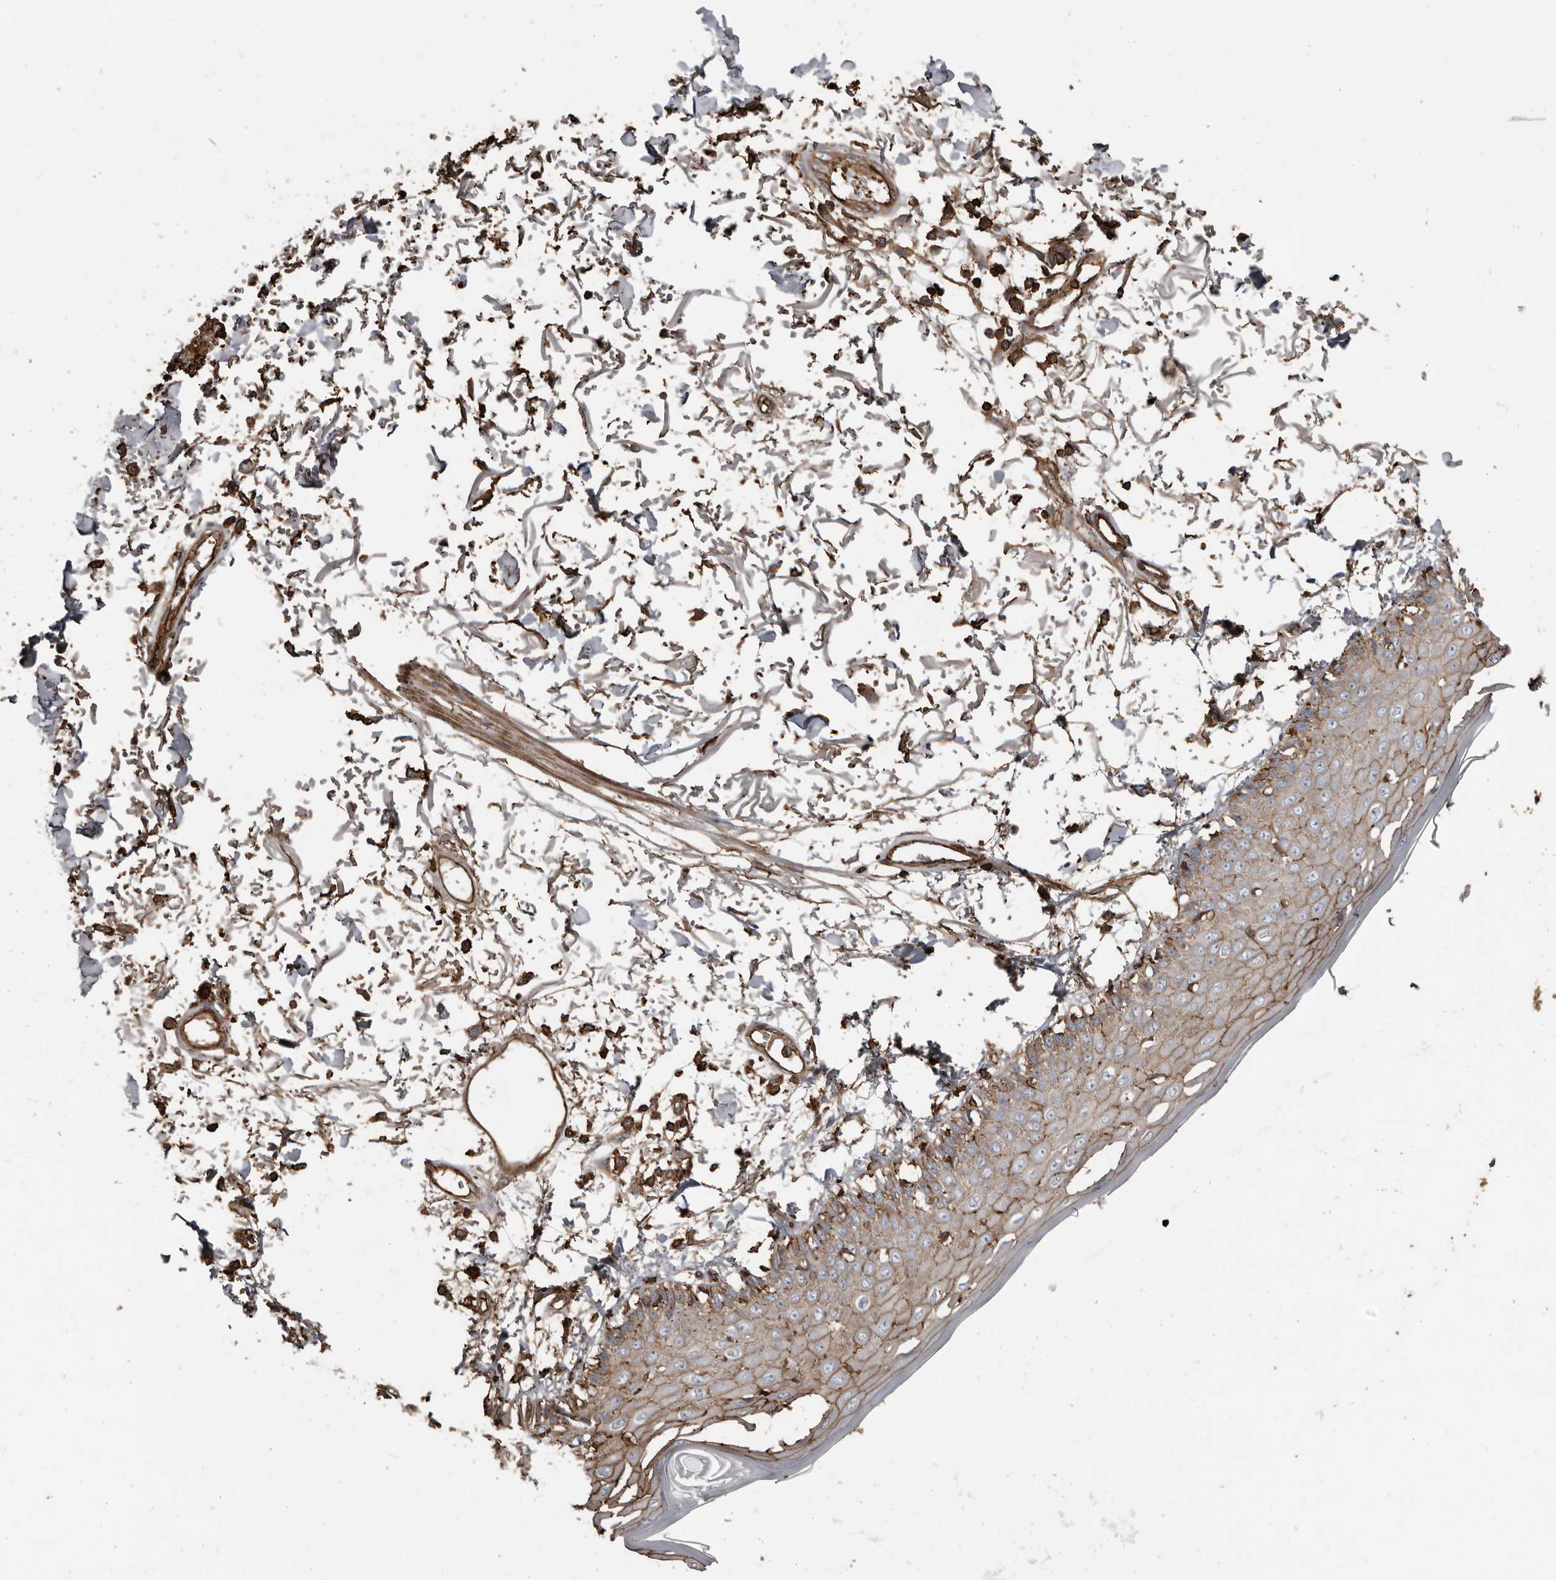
{"staining": {"intensity": "moderate", "quantity": ">75%", "location": "cytoplasmic/membranous"}, "tissue": "skin", "cell_type": "Fibroblasts", "image_type": "normal", "snomed": [{"axis": "morphology", "description": "Normal tissue, NOS"}, {"axis": "morphology", "description": "Squamous cell carcinoma, NOS"}, {"axis": "topography", "description": "Skin"}, {"axis": "topography", "description": "Peripheral nerve tissue"}], "caption": "Immunohistochemistry (IHC) of benign human skin demonstrates medium levels of moderate cytoplasmic/membranous positivity in about >75% of fibroblasts. The staining is performed using DAB (3,3'-diaminobenzidine) brown chromogen to label protein expression. The nuclei are counter-stained blue using hematoxylin.", "gene": "DENND6B", "patient": {"sex": "male", "age": 83}}